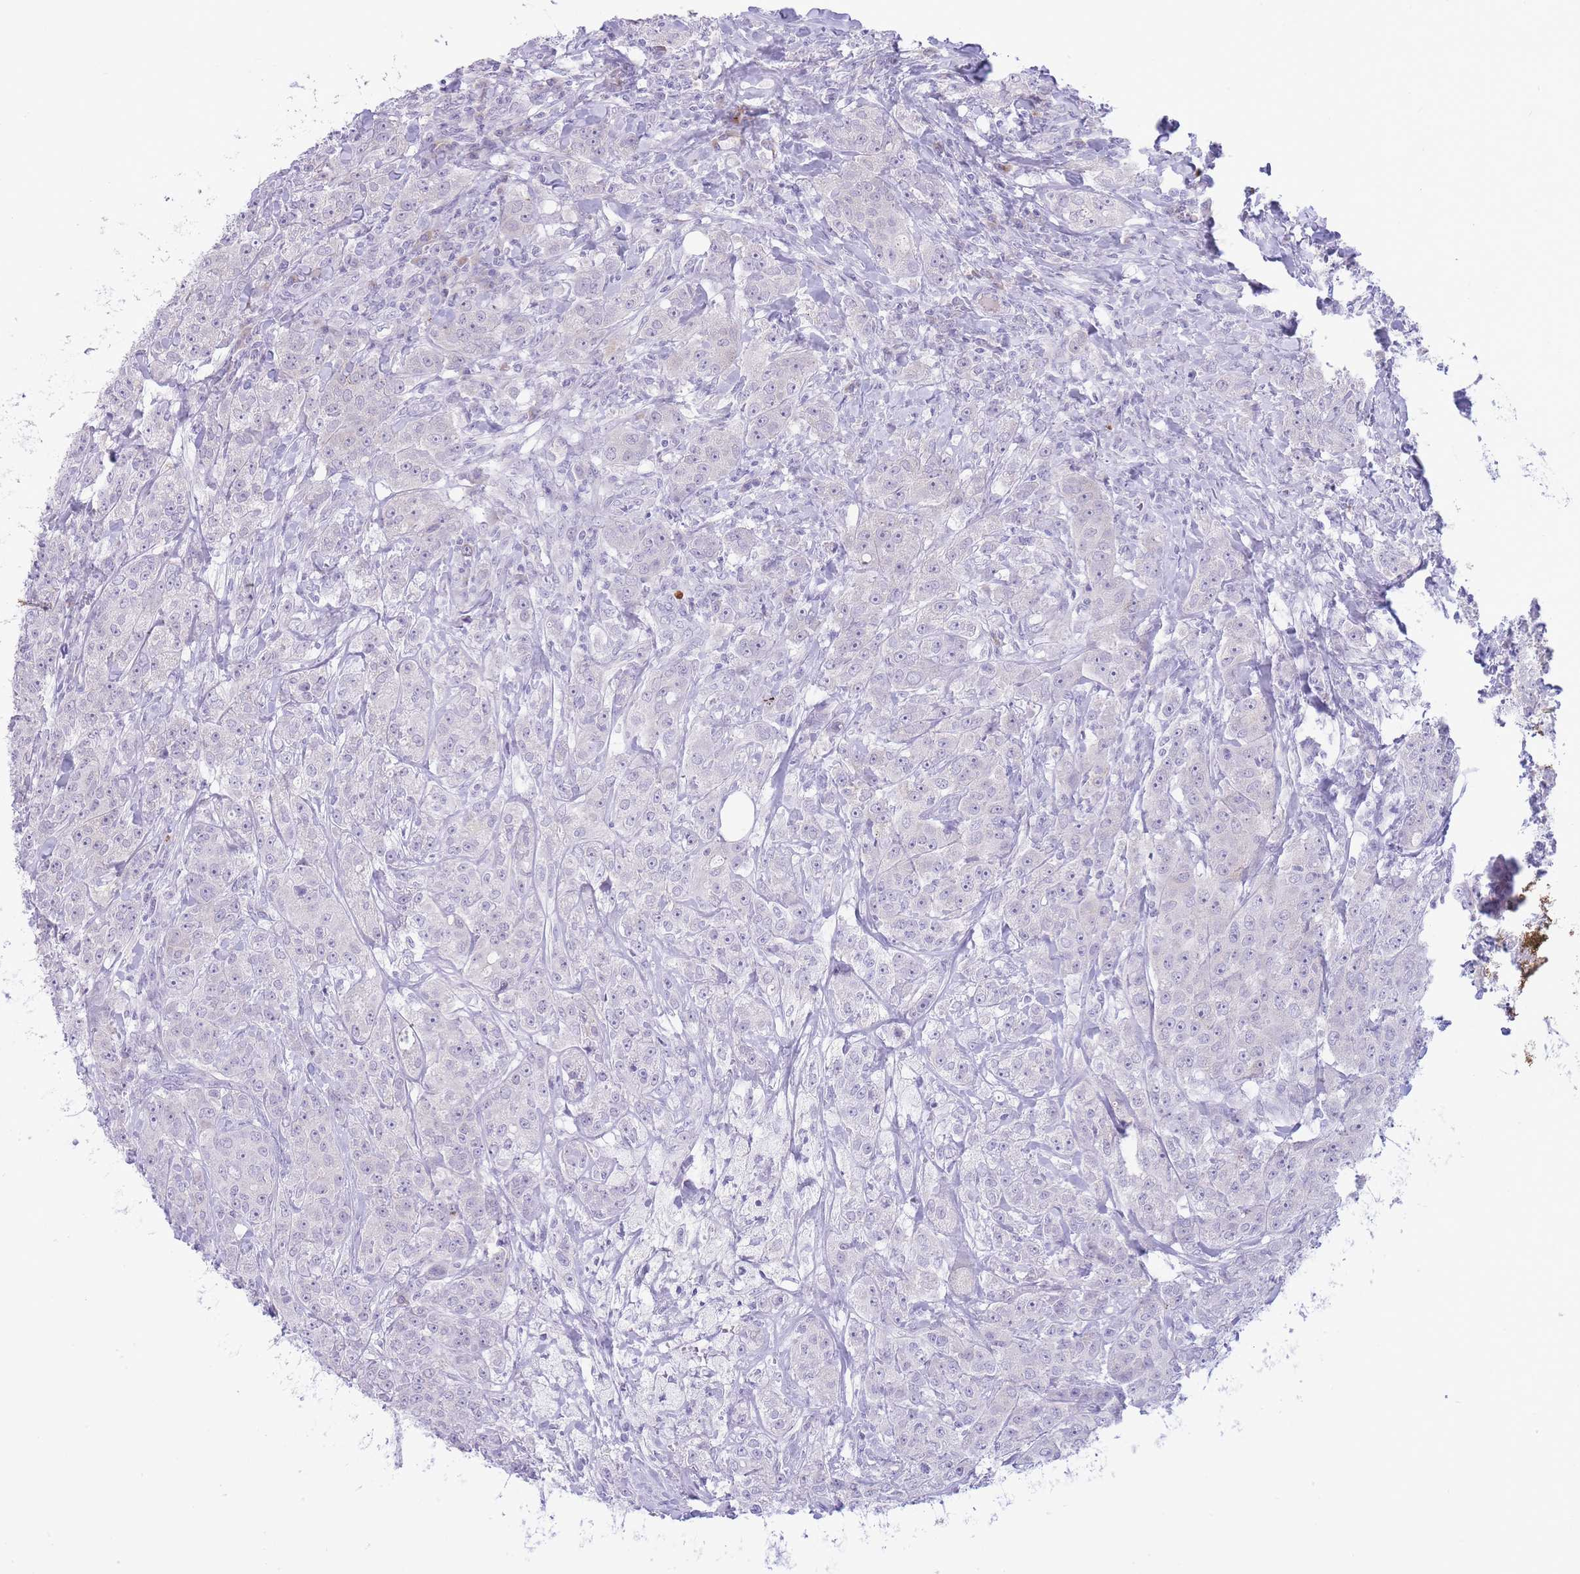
{"staining": {"intensity": "negative", "quantity": "none", "location": "none"}, "tissue": "breast cancer", "cell_type": "Tumor cells", "image_type": "cancer", "snomed": [{"axis": "morphology", "description": "Duct carcinoma"}, {"axis": "topography", "description": "Breast"}], "caption": "High power microscopy histopathology image of an IHC micrograph of breast invasive ductal carcinoma, revealing no significant staining in tumor cells. (DAB (3,3'-diaminobenzidine) immunohistochemistry with hematoxylin counter stain).", "gene": "ASAP3", "patient": {"sex": "female", "age": 43}}